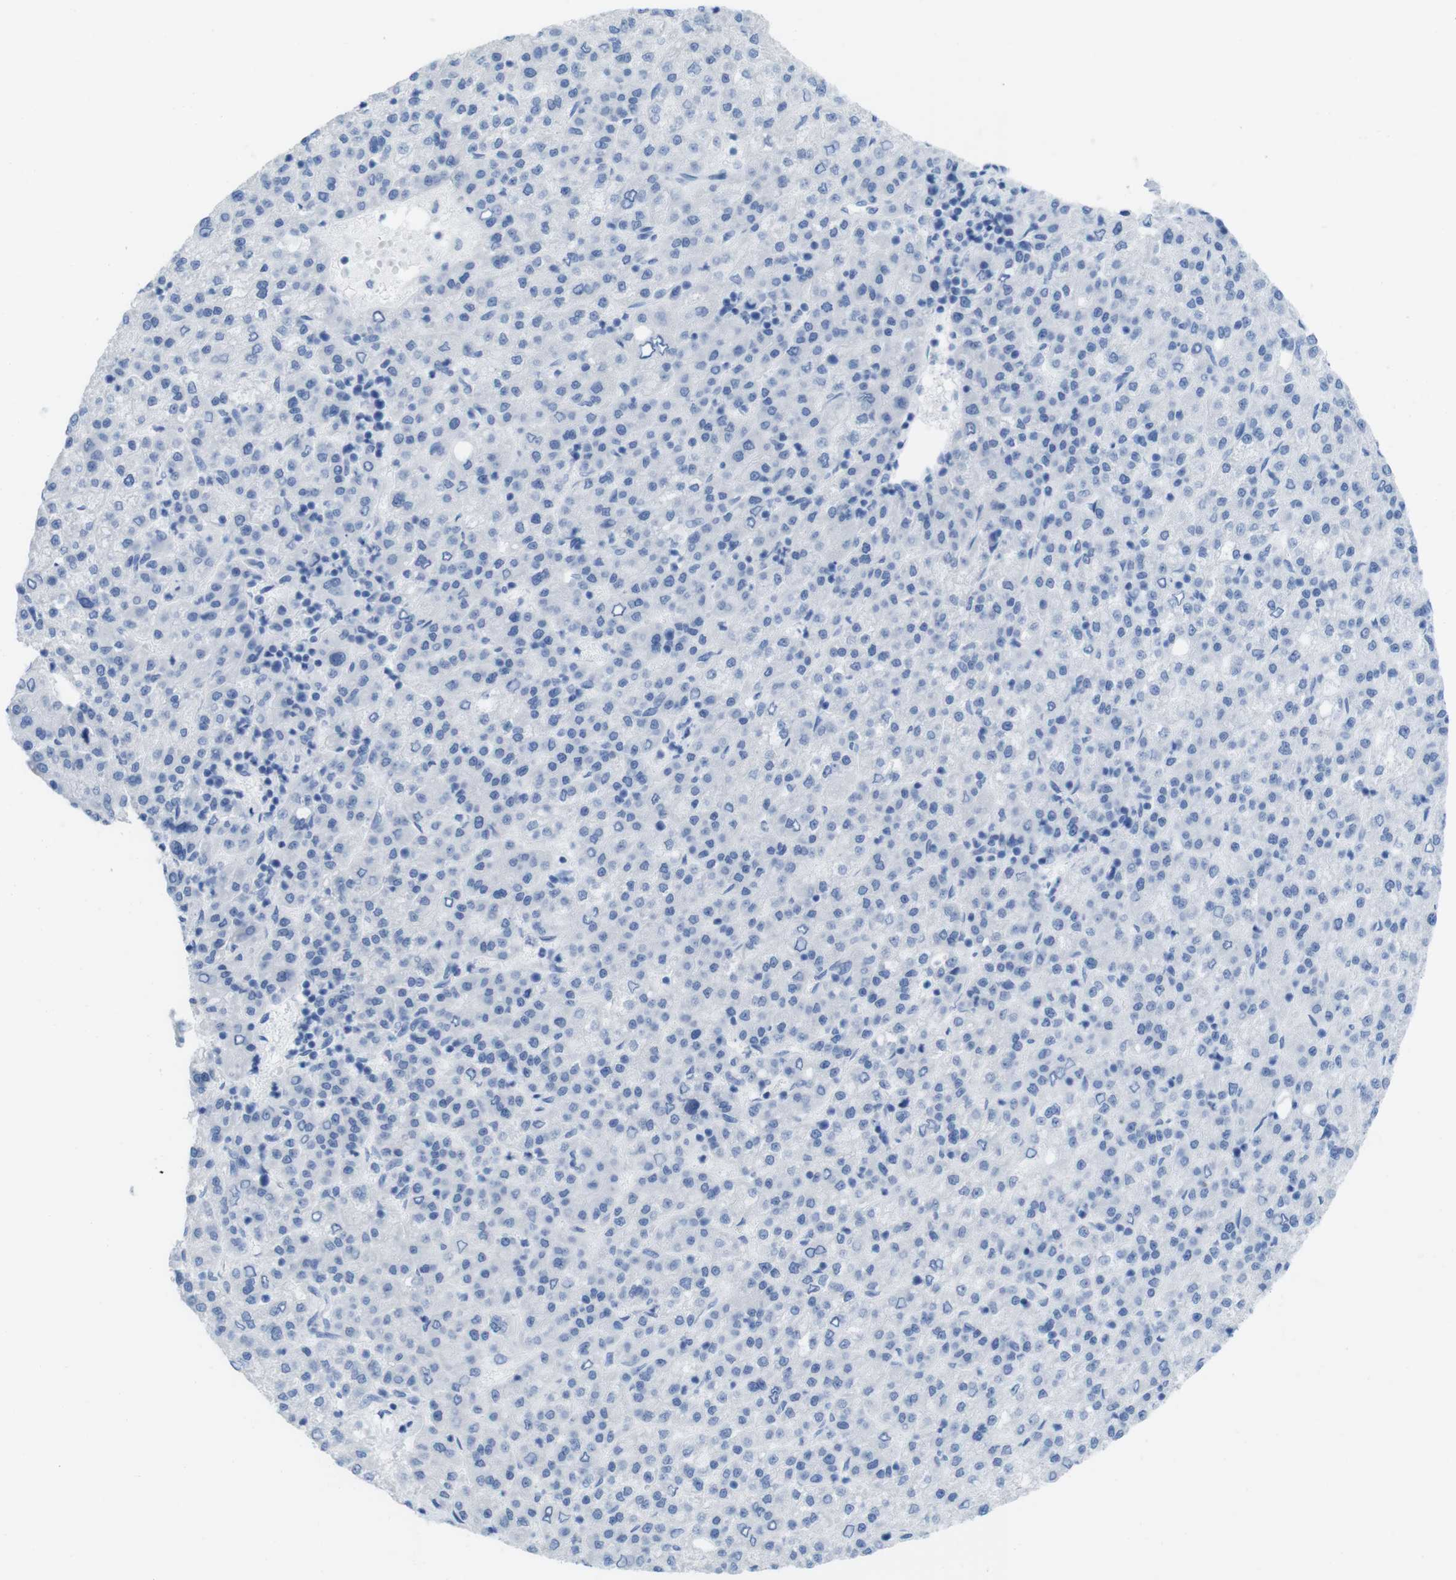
{"staining": {"intensity": "negative", "quantity": "none", "location": "none"}, "tissue": "liver cancer", "cell_type": "Tumor cells", "image_type": "cancer", "snomed": [{"axis": "morphology", "description": "Carcinoma, Hepatocellular, NOS"}, {"axis": "topography", "description": "Liver"}], "caption": "Tumor cells show no significant protein staining in liver cancer.", "gene": "MYH7", "patient": {"sex": "female", "age": 58}}